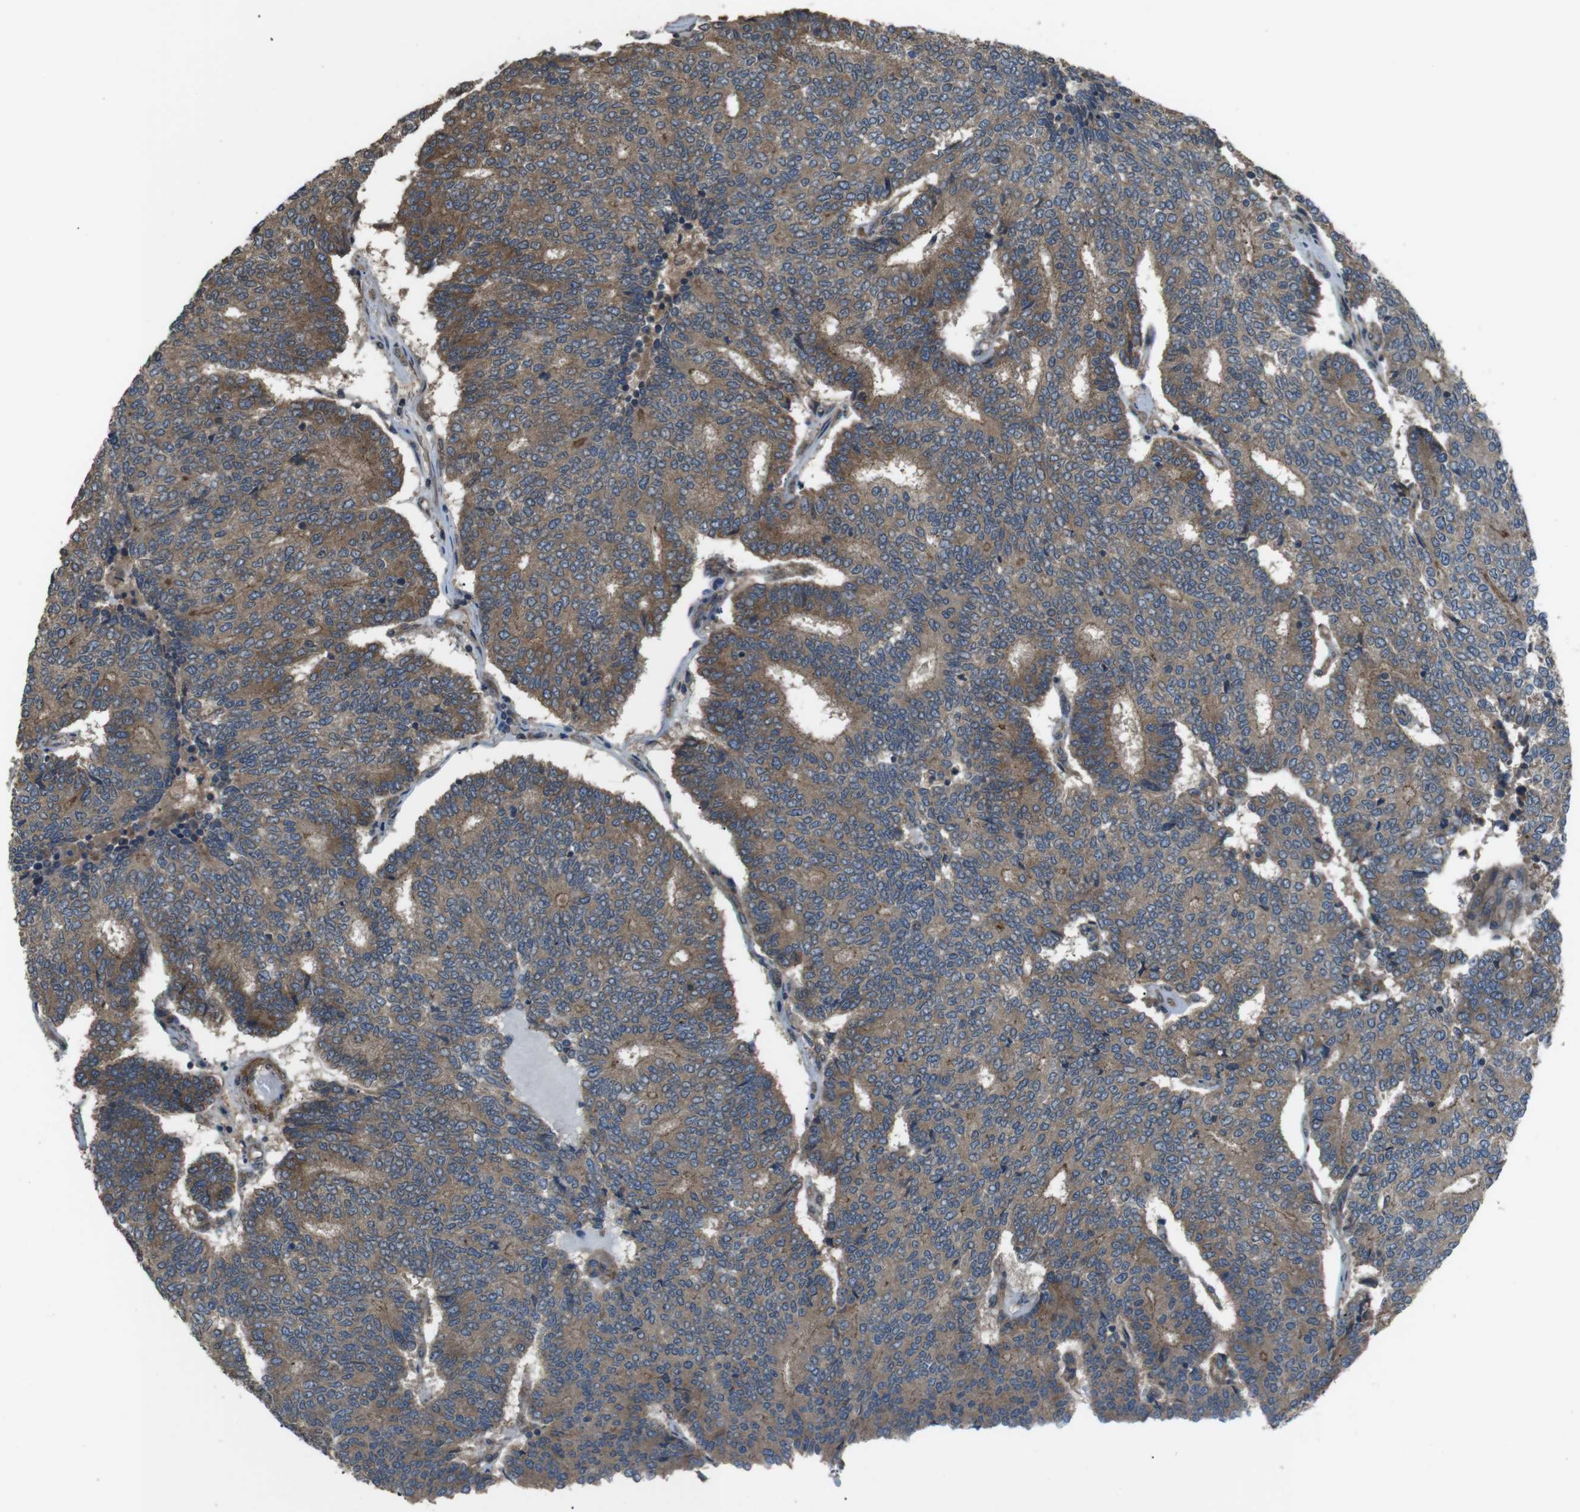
{"staining": {"intensity": "moderate", "quantity": ">75%", "location": "cytoplasmic/membranous"}, "tissue": "prostate cancer", "cell_type": "Tumor cells", "image_type": "cancer", "snomed": [{"axis": "morphology", "description": "Normal tissue, NOS"}, {"axis": "morphology", "description": "Adenocarcinoma, High grade"}, {"axis": "topography", "description": "Prostate"}, {"axis": "topography", "description": "Seminal veicle"}], "caption": "This histopathology image displays immunohistochemistry staining of human high-grade adenocarcinoma (prostate), with medium moderate cytoplasmic/membranous expression in approximately >75% of tumor cells.", "gene": "FUT2", "patient": {"sex": "male", "age": 55}}